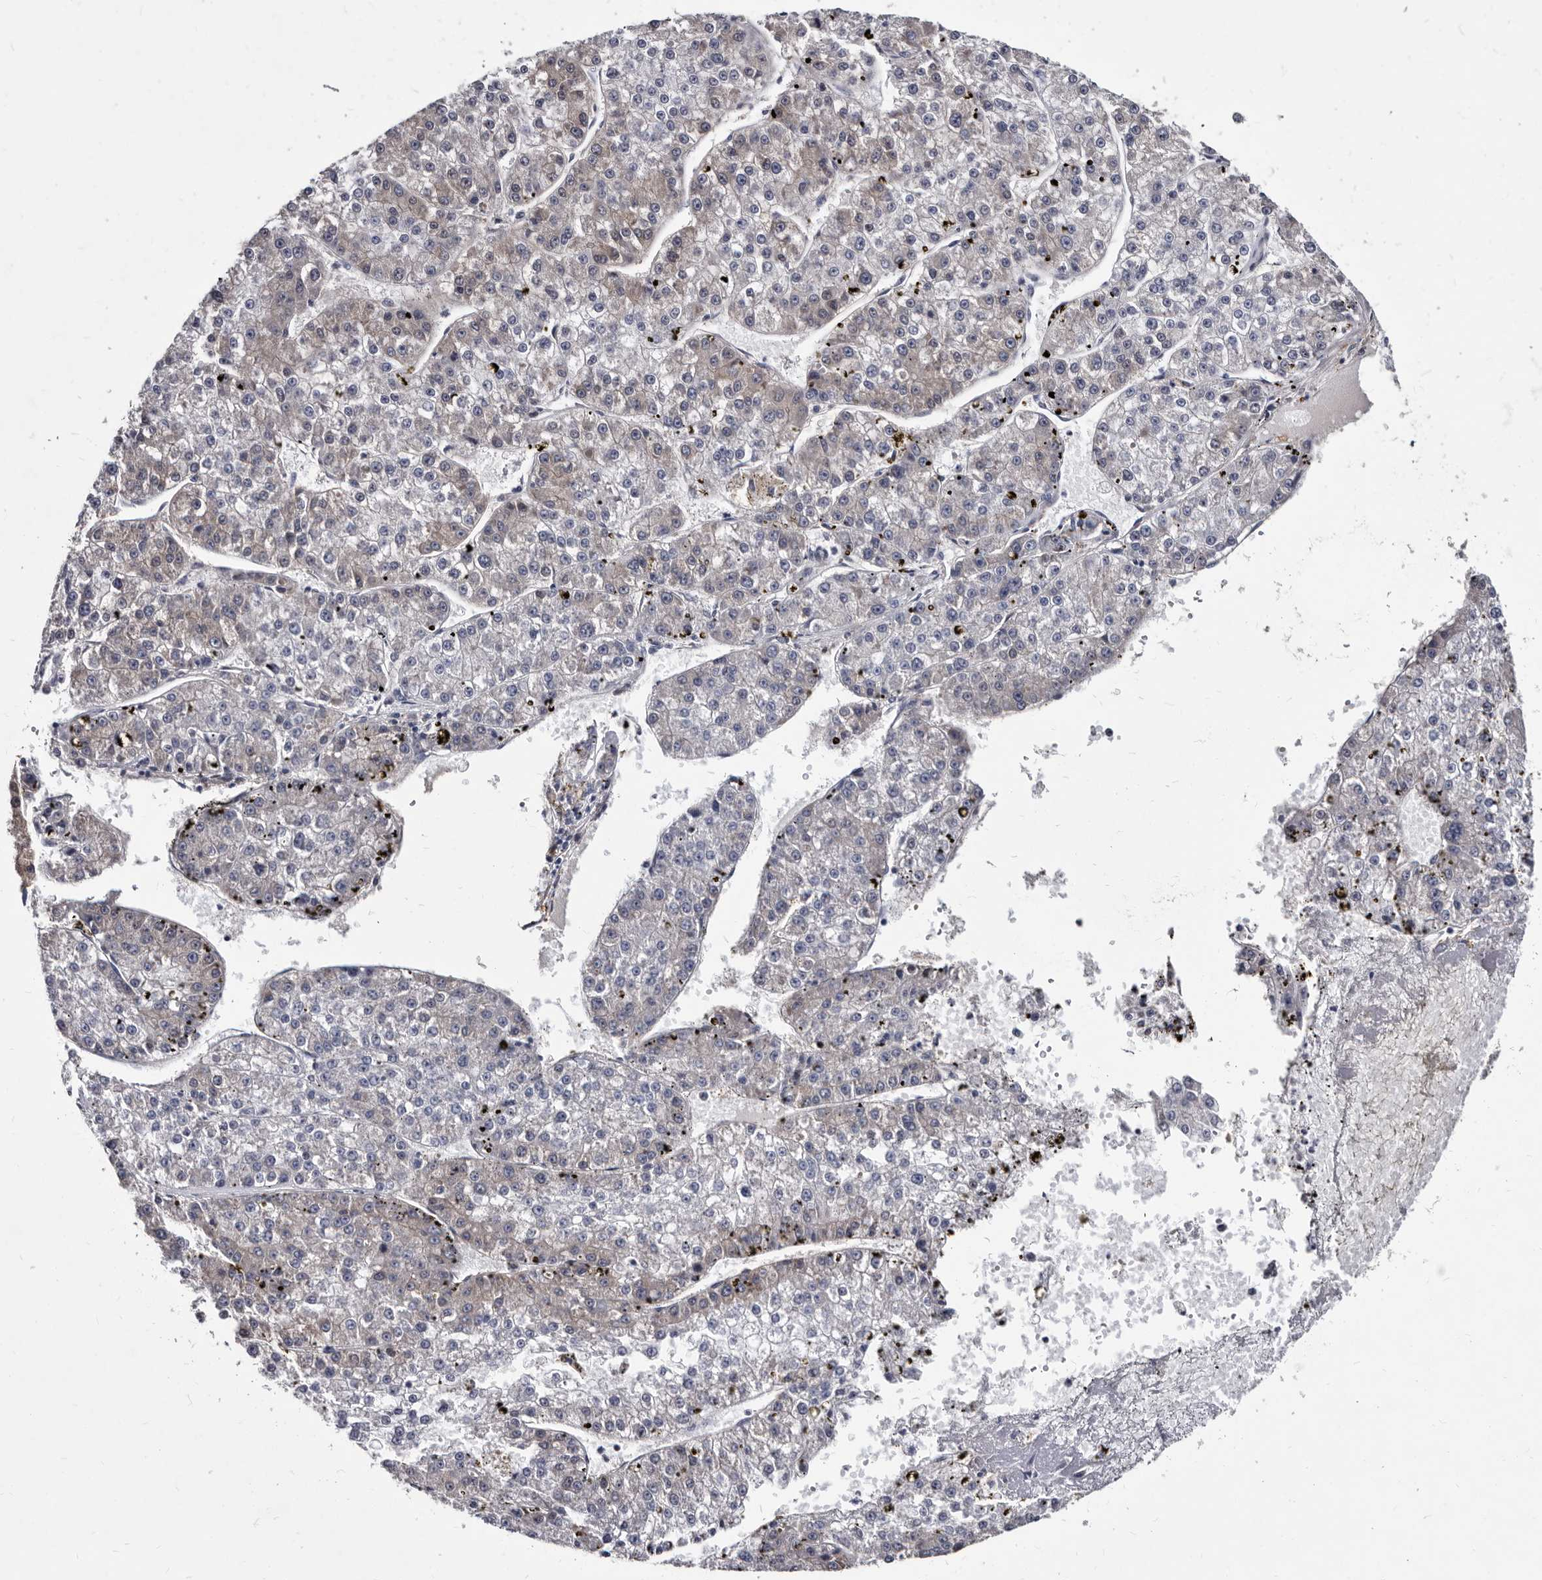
{"staining": {"intensity": "moderate", "quantity": "<25%", "location": "cytoplasmic/membranous"}, "tissue": "liver cancer", "cell_type": "Tumor cells", "image_type": "cancer", "snomed": [{"axis": "morphology", "description": "Carcinoma, Hepatocellular, NOS"}, {"axis": "topography", "description": "Liver"}], "caption": "About <25% of tumor cells in hepatocellular carcinoma (liver) exhibit moderate cytoplasmic/membranous protein expression as visualized by brown immunohistochemical staining.", "gene": "ABCF2", "patient": {"sex": "female", "age": 73}}